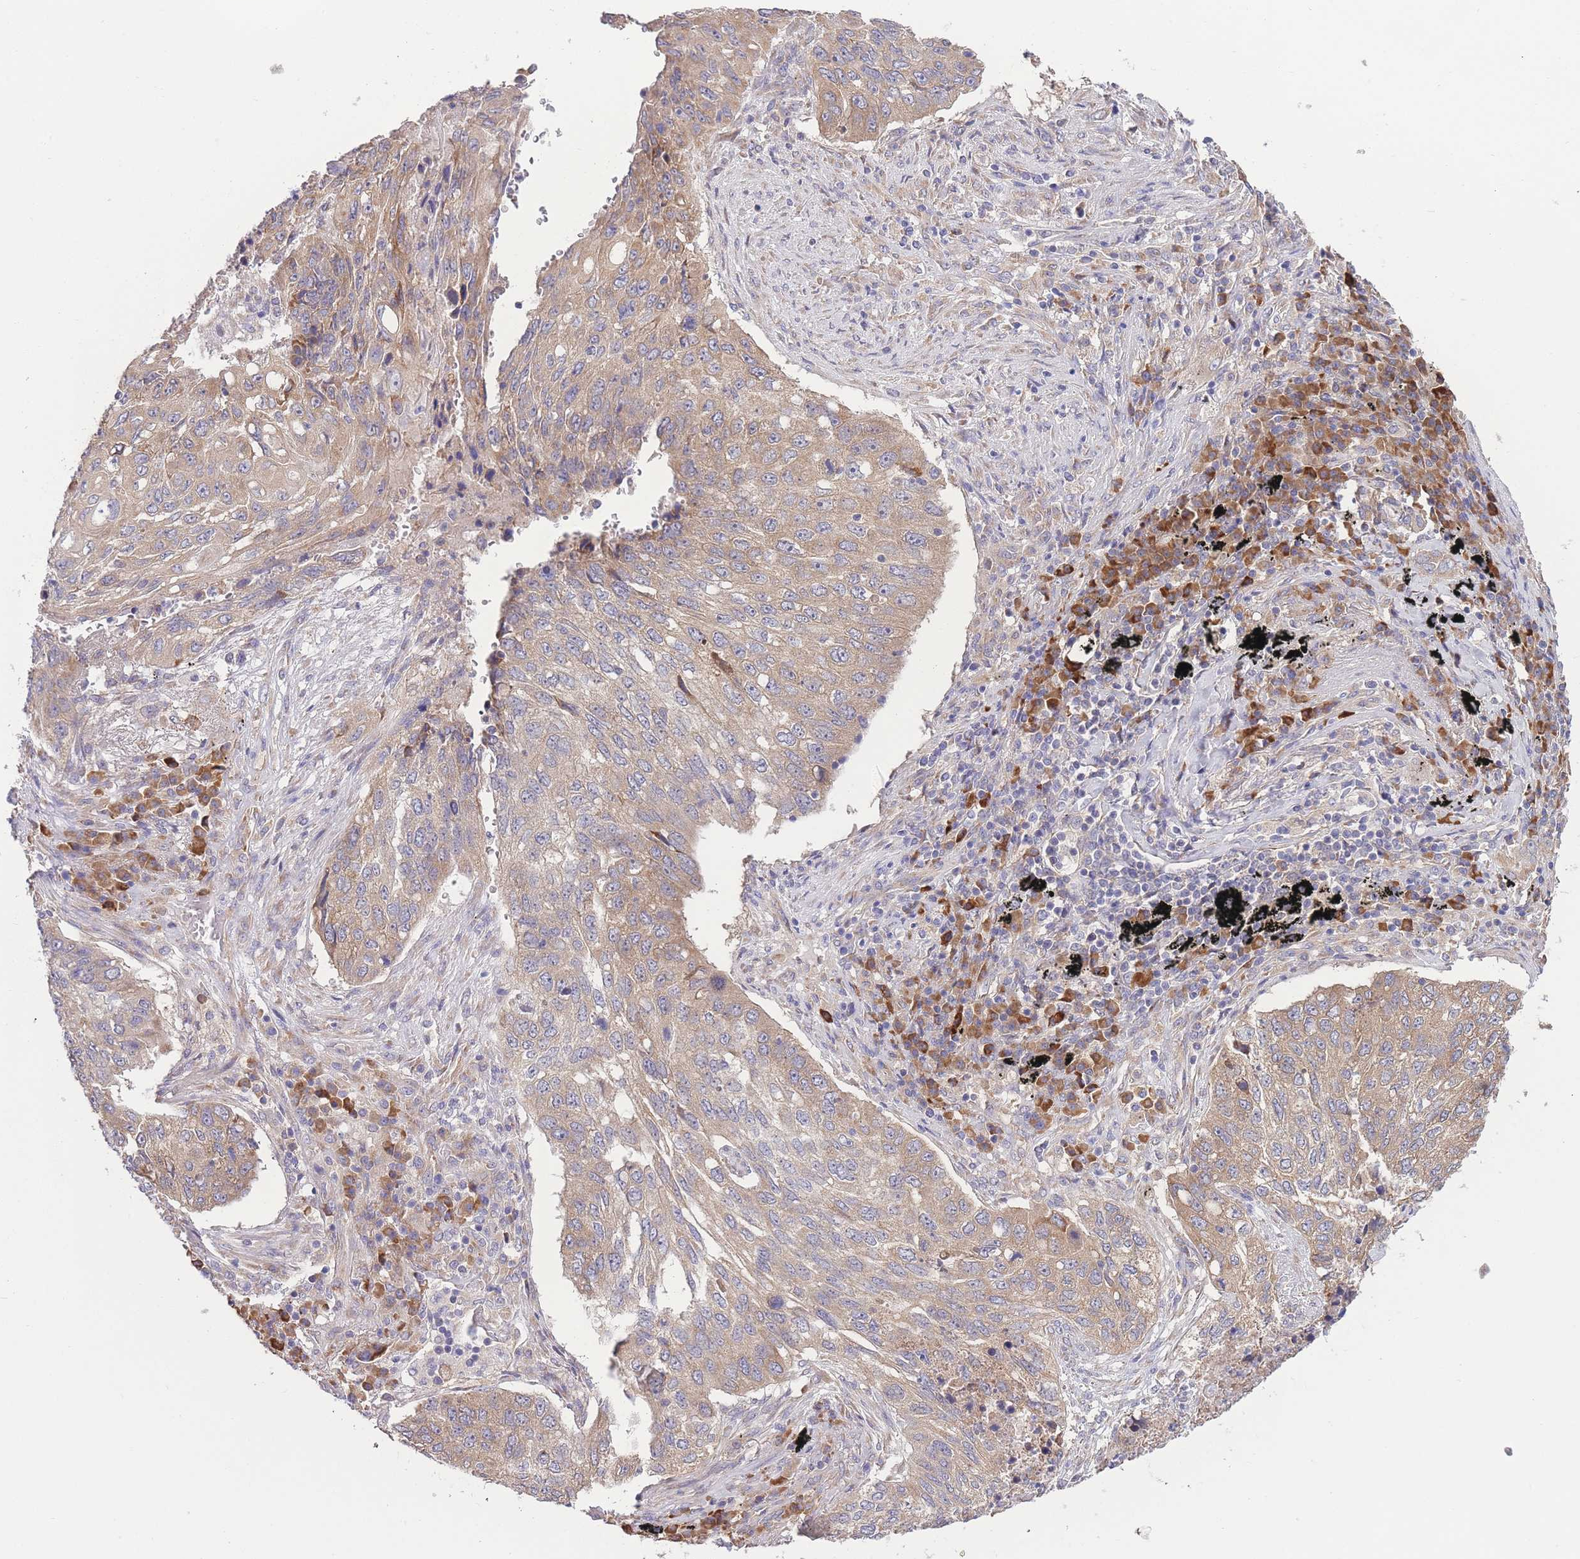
{"staining": {"intensity": "moderate", "quantity": ">75%", "location": "cytoplasmic/membranous"}, "tissue": "lung cancer", "cell_type": "Tumor cells", "image_type": "cancer", "snomed": [{"axis": "morphology", "description": "Squamous cell carcinoma, NOS"}, {"axis": "topography", "description": "Lung"}], "caption": "Human lung squamous cell carcinoma stained with a protein marker demonstrates moderate staining in tumor cells.", "gene": "BEX1", "patient": {"sex": "female", "age": 63}}